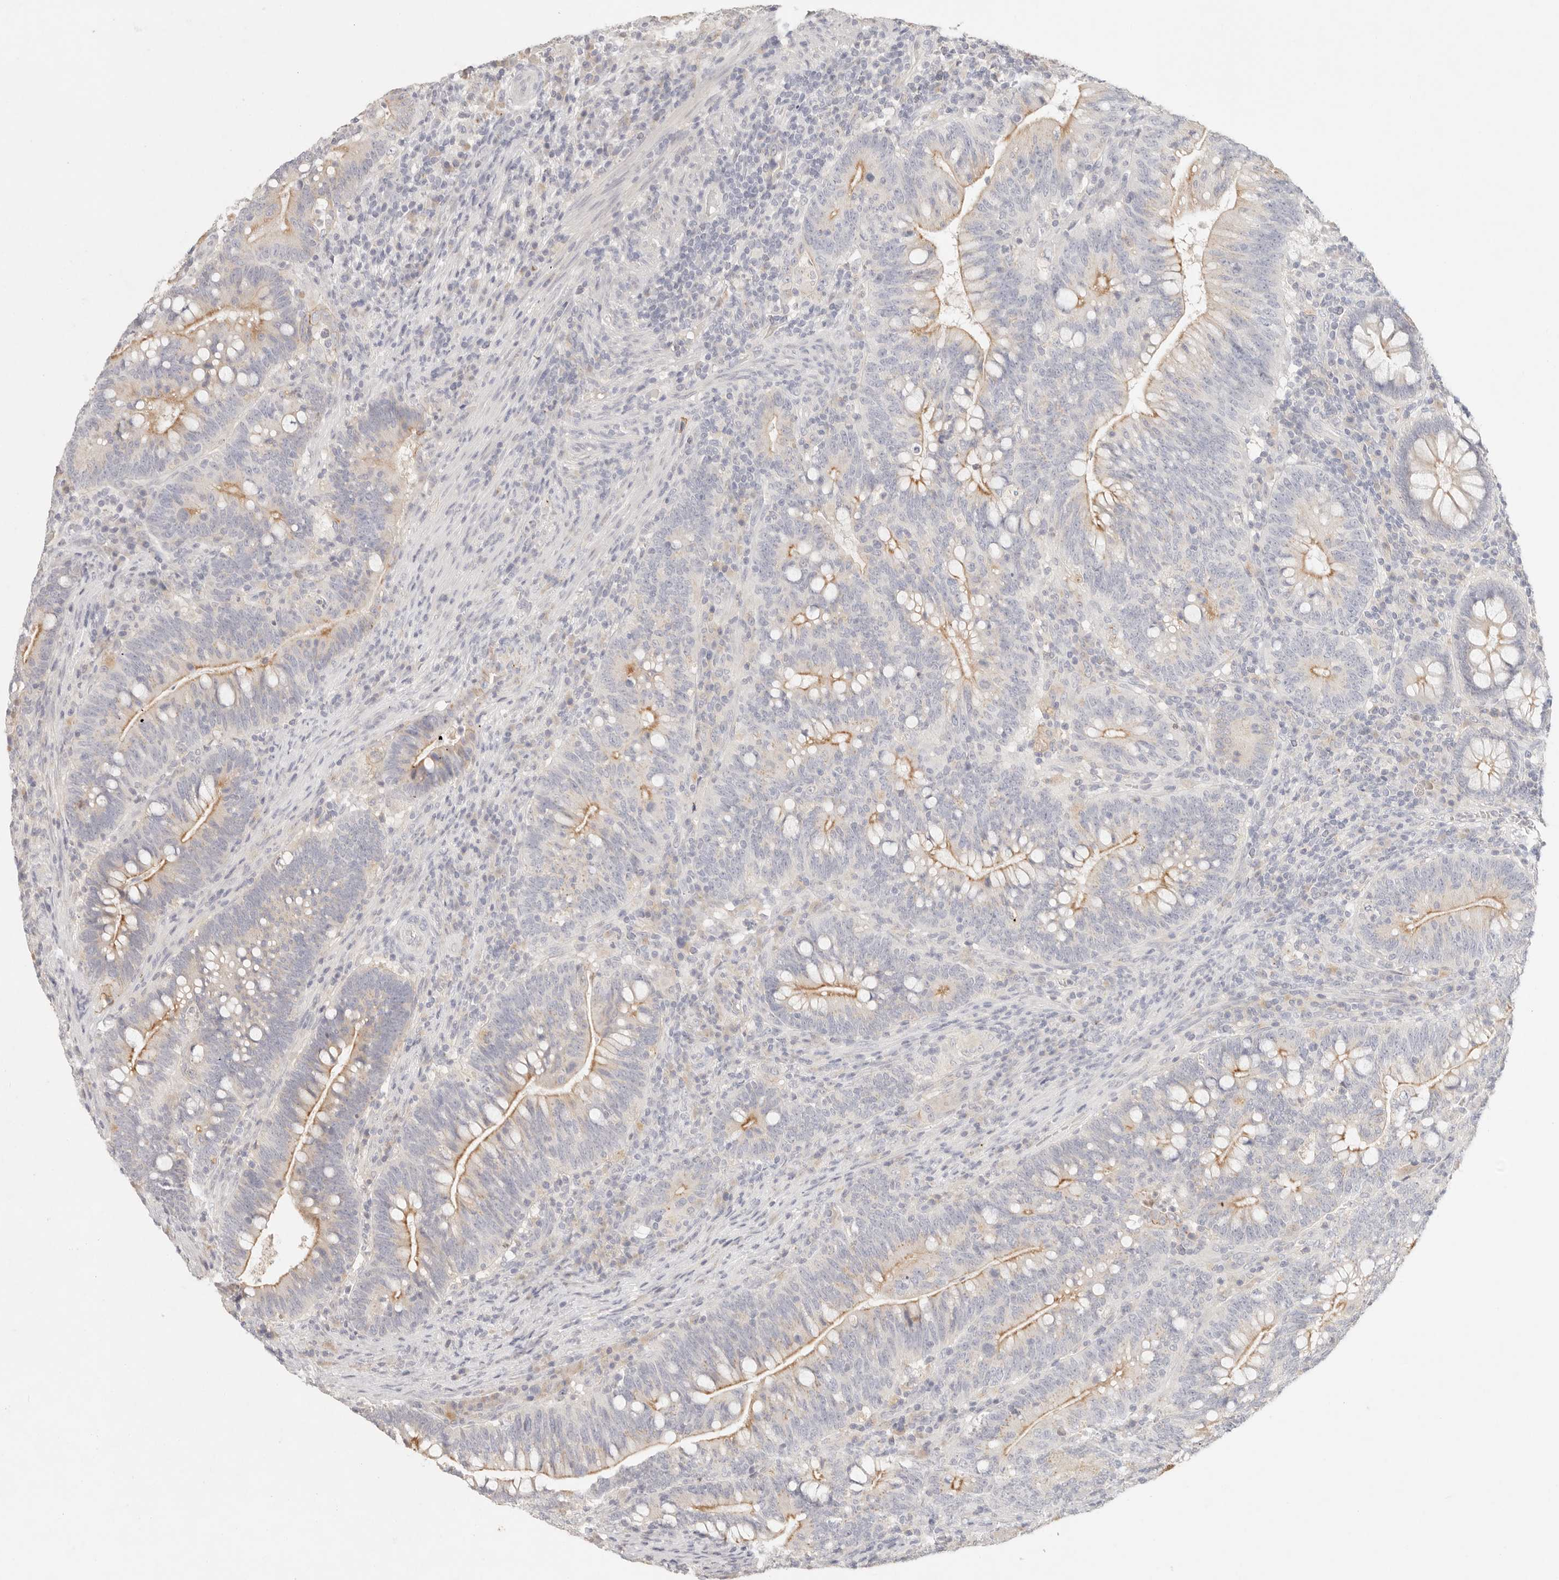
{"staining": {"intensity": "moderate", "quantity": "25%-75%", "location": "cytoplasmic/membranous"}, "tissue": "colorectal cancer", "cell_type": "Tumor cells", "image_type": "cancer", "snomed": [{"axis": "morphology", "description": "Adenocarcinoma, NOS"}, {"axis": "topography", "description": "Colon"}], "caption": "This is an image of IHC staining of colorectal cancer, which shows moderate expression in the cytoplasmic/membranous of tumor cells.", "gene": "CEP120", "patient": {"sex": "female", "age": 66}}